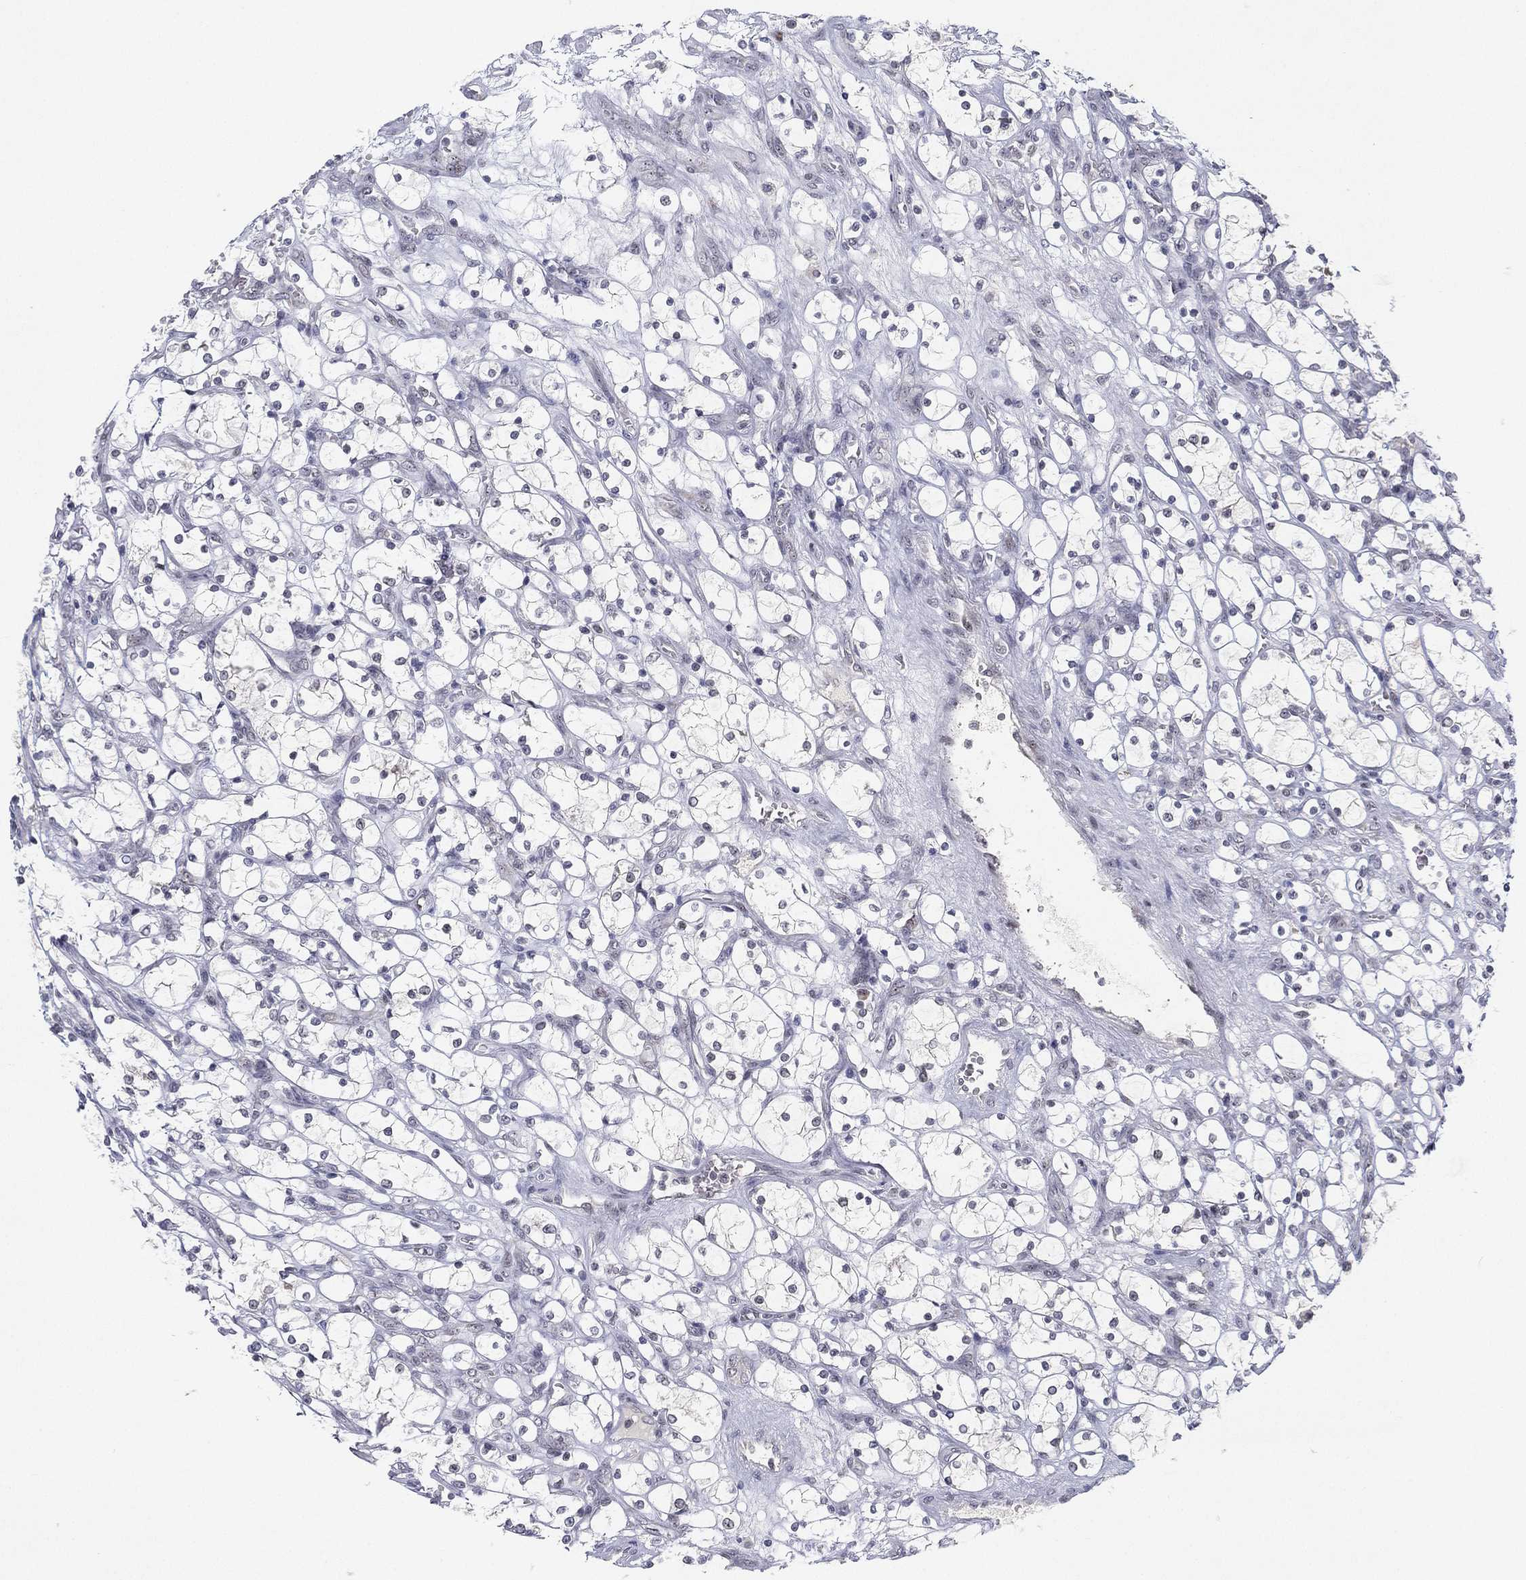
{"staining": {"intensity": "negative", "quantity": "none", "location": "none"}, "tissue": "renal cancer", "cell_type": "Tumor cells", "image_type": "cancer", "snomed": [{"axis": "morphology", "description": "Adenocarcinoma, NOS"}, {"axis": "topography", "description": "Kidney"}], "caption": "IHC photomicrograph of renal adenocarcinoma stained for a protein (brown), which demonstrates no staining in tumor cells. (DAB (3,3'-diaminobenzidine) immunohistochemistry (IHC), high magnification).", "gene": "MS4A8", "patient": {"sex": "female", "age": 69}}